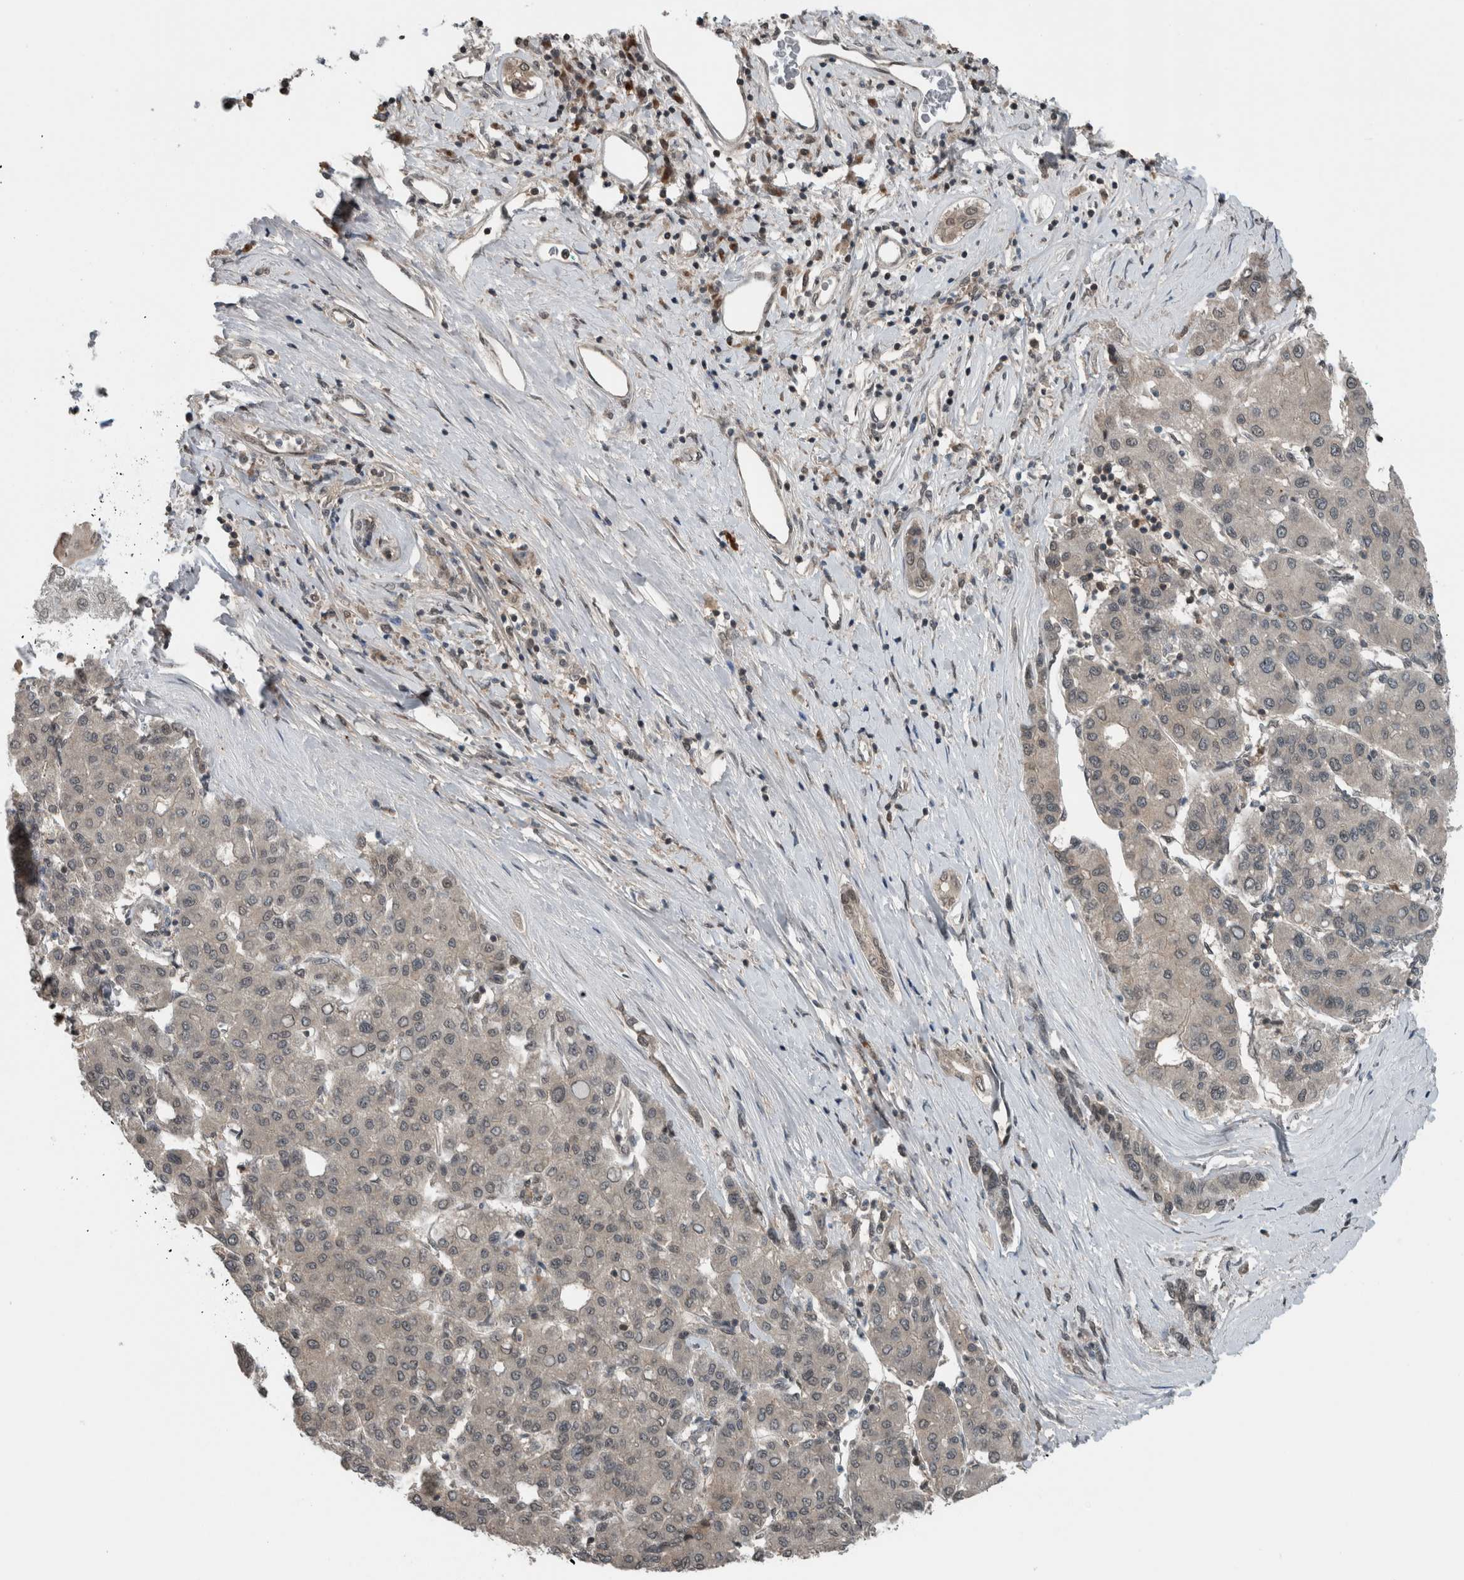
{"staining": {"intensity": "weak", "quantity": "<25%", "location": "cytoplasmic/membranous"}, "tissue": "liver cancer", "cell_type": "Tumor cells", "image_type": "cancer", "snomed": [{"axis": "morphology", "description": "Carcinoma, Hepatocellular, NOS"}, {"axis": "topography", "description": "Liver"}], "caption": "This is a image of immunohistochemistry (IHC) staining of liver cancer, which shows no staining in tumor cells.", "gene": "SPAG7", "patient": {"sex": "male", "age": 65}}